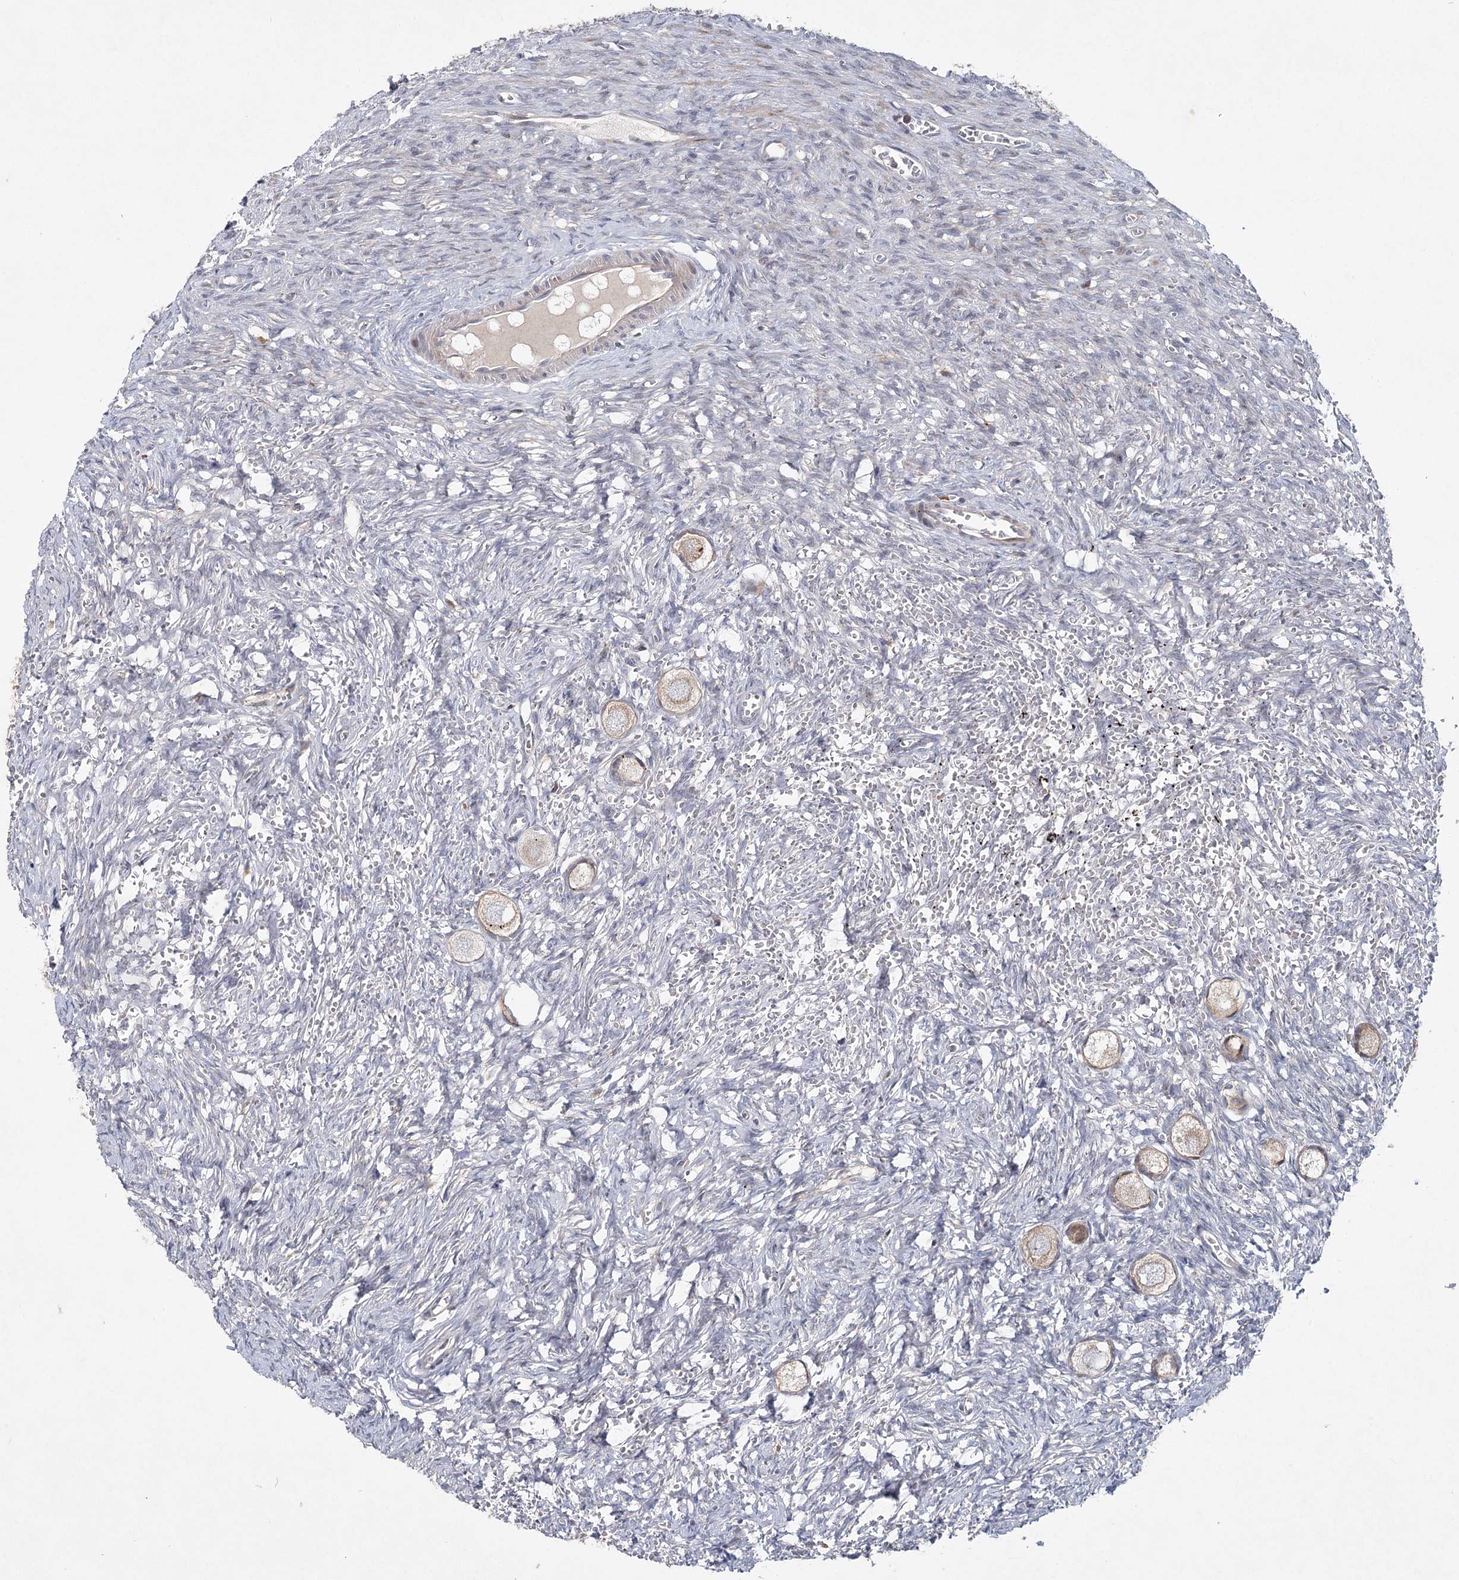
{"staining": {"intensity": "weak", "quantity": ">75%", "location": "cytoplasmic/membranous"}, "tissue": "ovary", "cell_type": "Follicle cells", "image_type": "normal", "snomed": [{"axis": "morphology", "description": "Normal tissue, NOS"}, {"axis": "topography", "description": "Ovary"}], "caption": "Immunohistochemical staining of benign human ovary displays low levels of weak cytoplasmic/membranous positivity in approximately >75% of follicle cells.", "gene": "MAP3K13", "patient": {"sex": "female", "age": 27}}